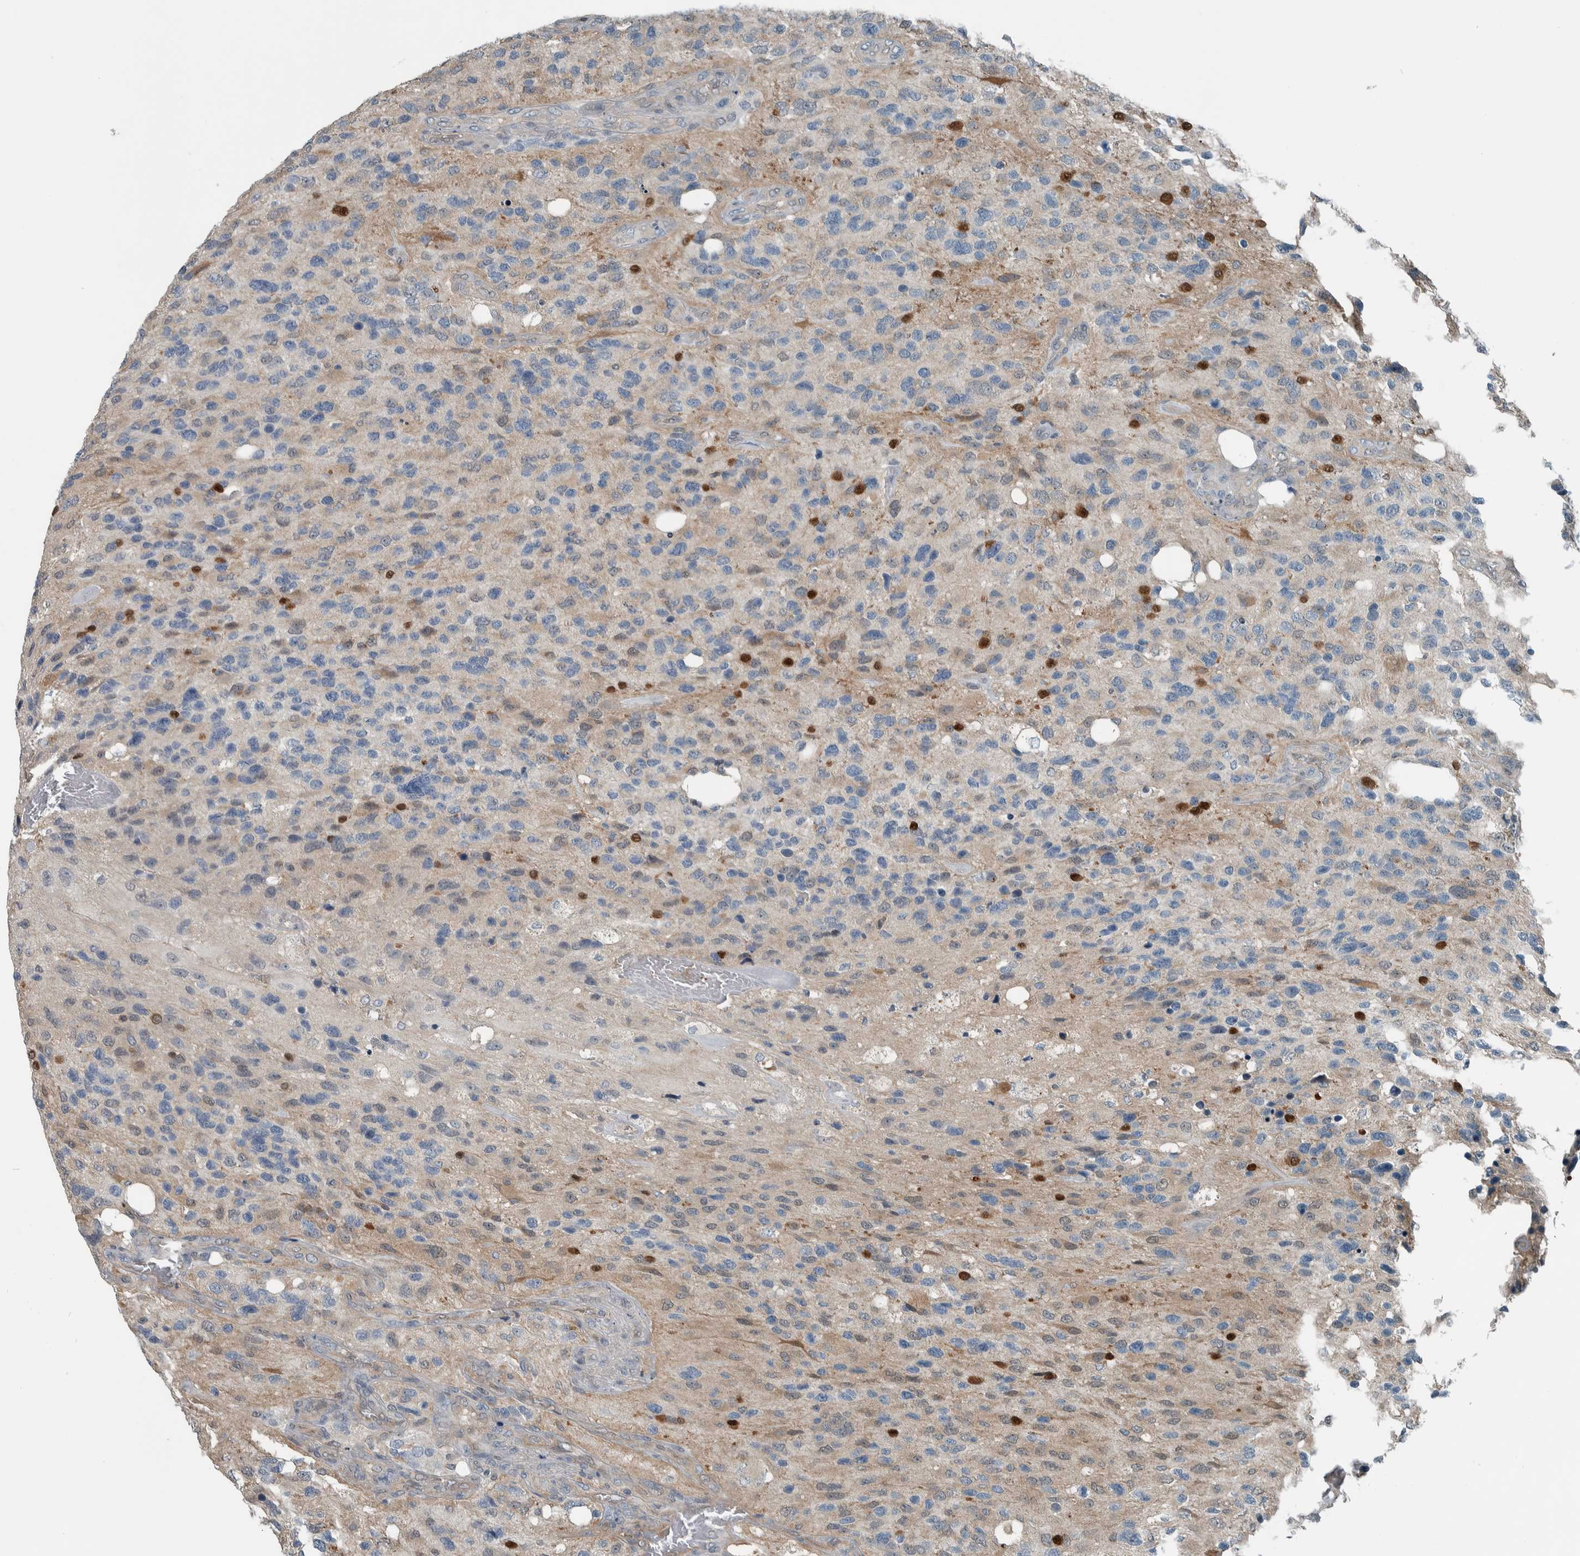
{"staining": {"intensity": "negative", "quantity": "none", "location": "none"}, "tissue": "glioma", "cell_type": "Tumor cells", "image_type": "cancer", "snomed": [{"axis": "morphology", "description": "Glioma, malignant, High grade"}, {"axis": "topography", "description": "Brain"}], "caption": "Malignant glioma (high-grade) was stained to show a protein in brown. There is no significant staining in tumor cells.", "gene": "ALAD", "patient": {"sex": "female", "age": 58}}